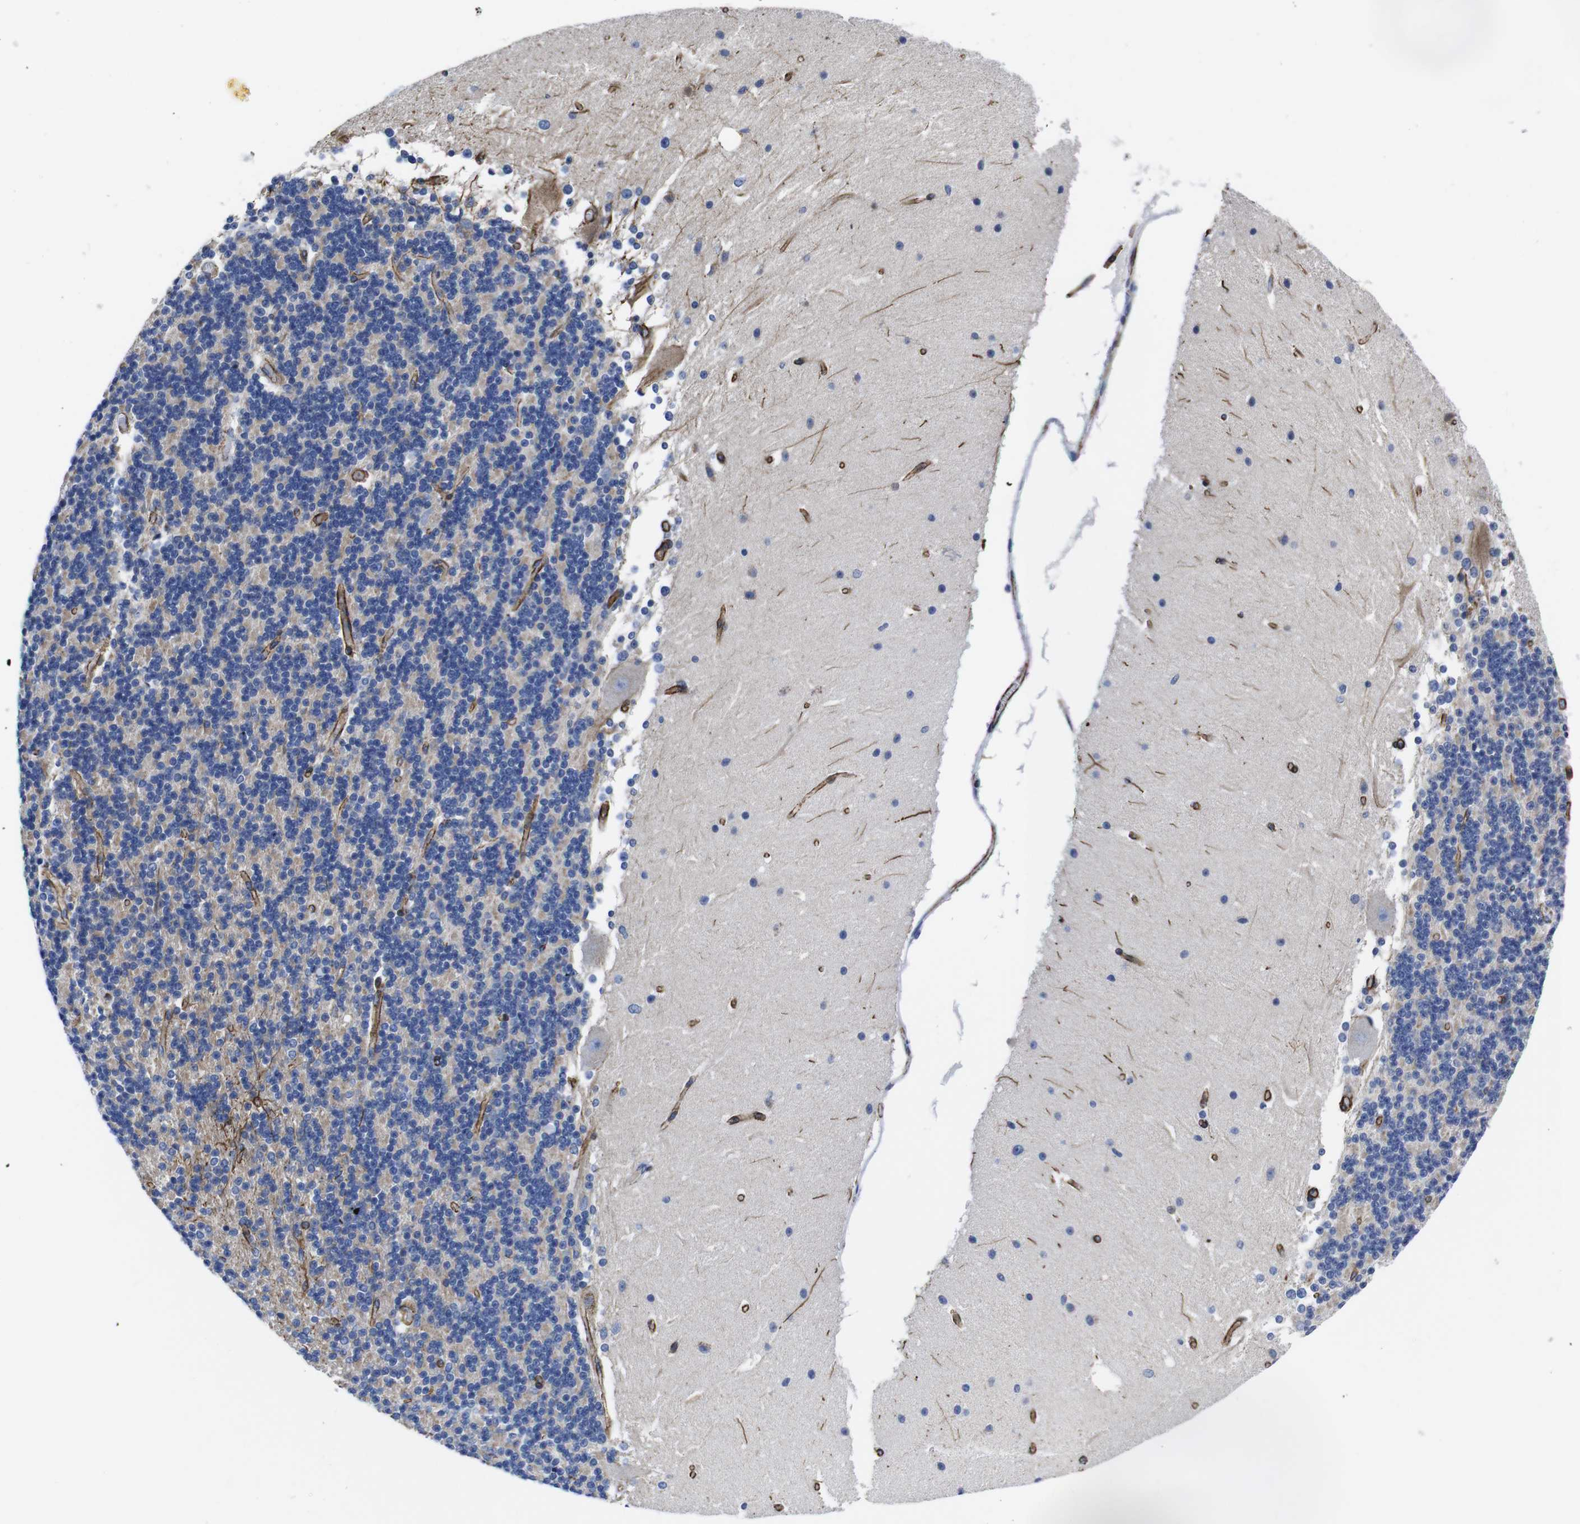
{"staining": {"intensity": "weak", "quantity": "<25%", "location": "cytoplasmic/membranous"}, "tissue": "cerebellum", "cell_type": "Cells in granular layer", "image_type": "normal", "snomed": [{"axis": "morphology", "description": "Normal tissue, NOS"}, {"axis": "topography", "description": "Cerebellum"}], "caption": "Immunohistochemistry histopathology image of benign cerebellum: human cerebellum stained with DAB (3,3'-diaminobenzidine) exhibits no significant protein positivity in cells in granular layer.", "gene": "WNT10A", "patient": {"sex": "female", "age": 19}}